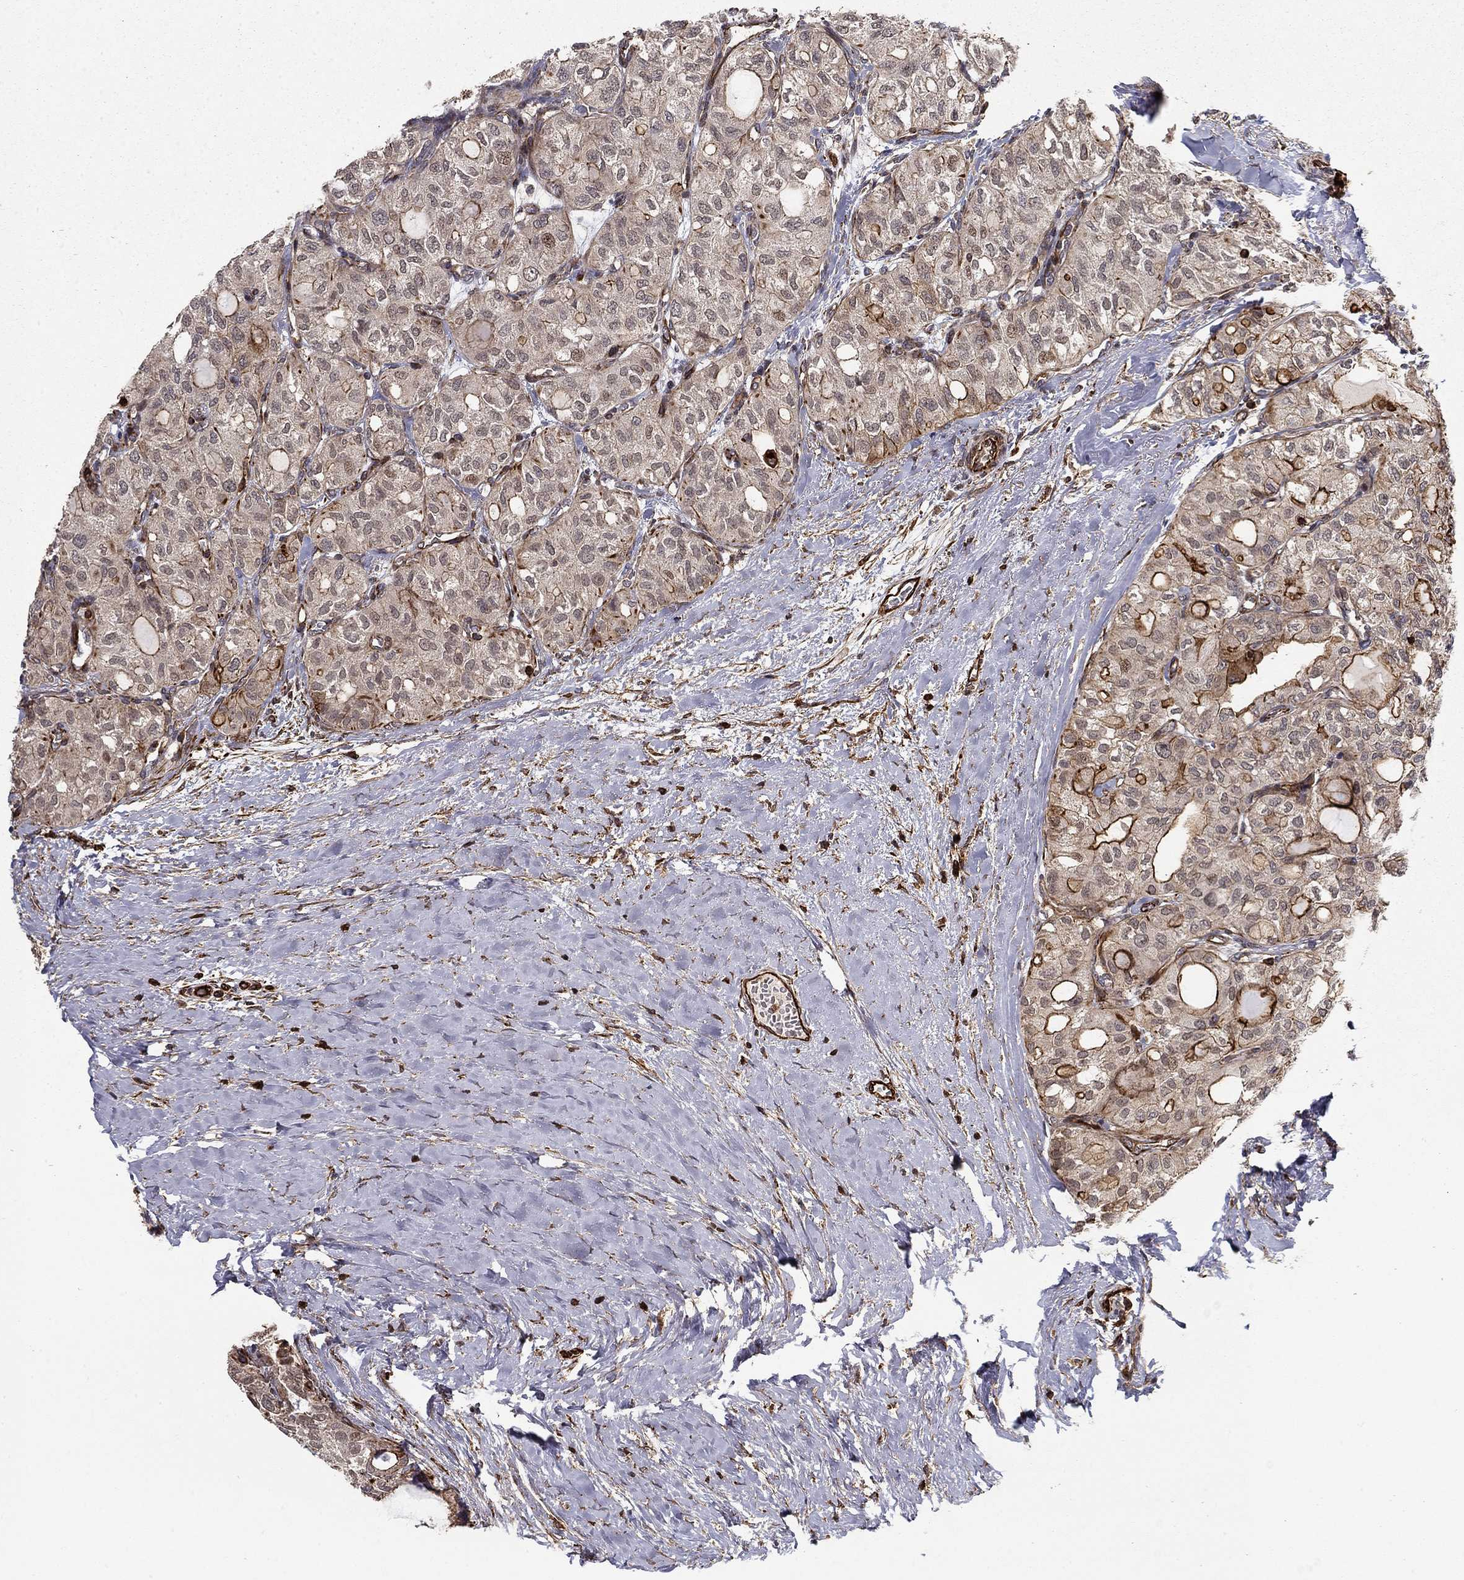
{"staining": {"intensity": "strong", "quantity": "25%-75%", "location": "cytoplasmic/membranous"}, "tissue": "thyroid cancer", "cell_type": "Tumor cells", "image_type": "cancer", "snomed": [{"axis": "morphology", "description": "Follicular adenoma carcinoma, NOS"}, {"axis": "topography", "description": "Thyroid gland"}], "caption": "Protein expression analysis of thyroid cancer displays strong cytoplasmic/membranous expression in approximately 25%-75% of tumor cells. Immunohistochemistry (ihc) stains the protein of interest in brown and the nuclei are stained blue.", "gene": "ADM", "patient": {"sex": "male", "age": 75}}